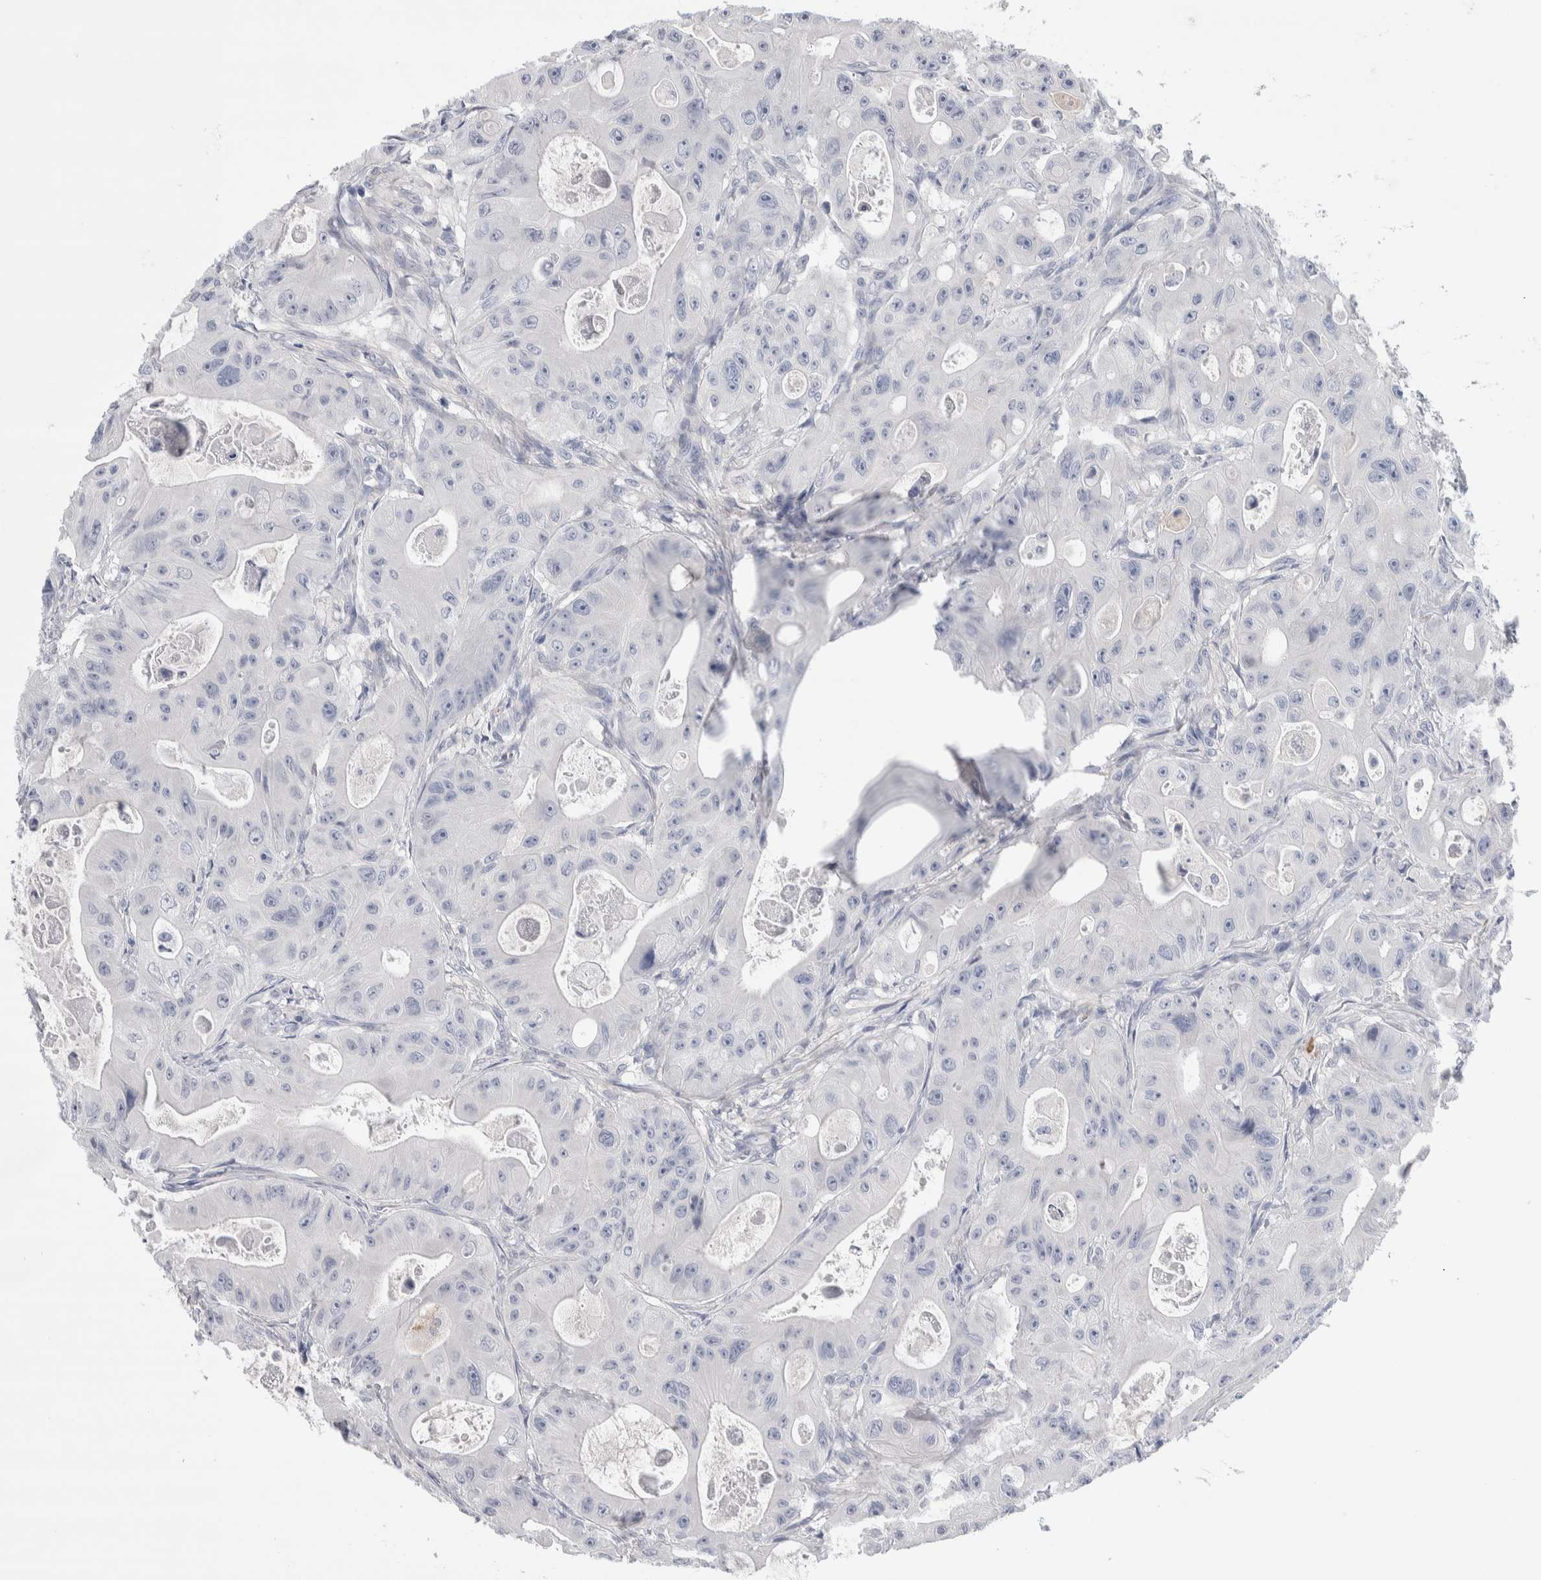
{"staining": {"intensity": "negative", "quantity": "none", "location": "none"}, "tissue": "colorectal cancer", "cell_type": "Tumor cells", "image_type": "cancer", "snomed": [{"axis": "morphology", "description": "Adenocarcinoma, NOS"}, {"axis": "topography", "description": "Colon"}], "caption": "Immunohistochemical staining of human colorectal cancer (adenocarcinoma) demonstrates no significant positivity in tumor cells. (Immunohistochemistry (ihc), brightfield microscopy, high magnification).", "gene": "LURAP1L", "patient": {"sex": "female", "age": 46}}